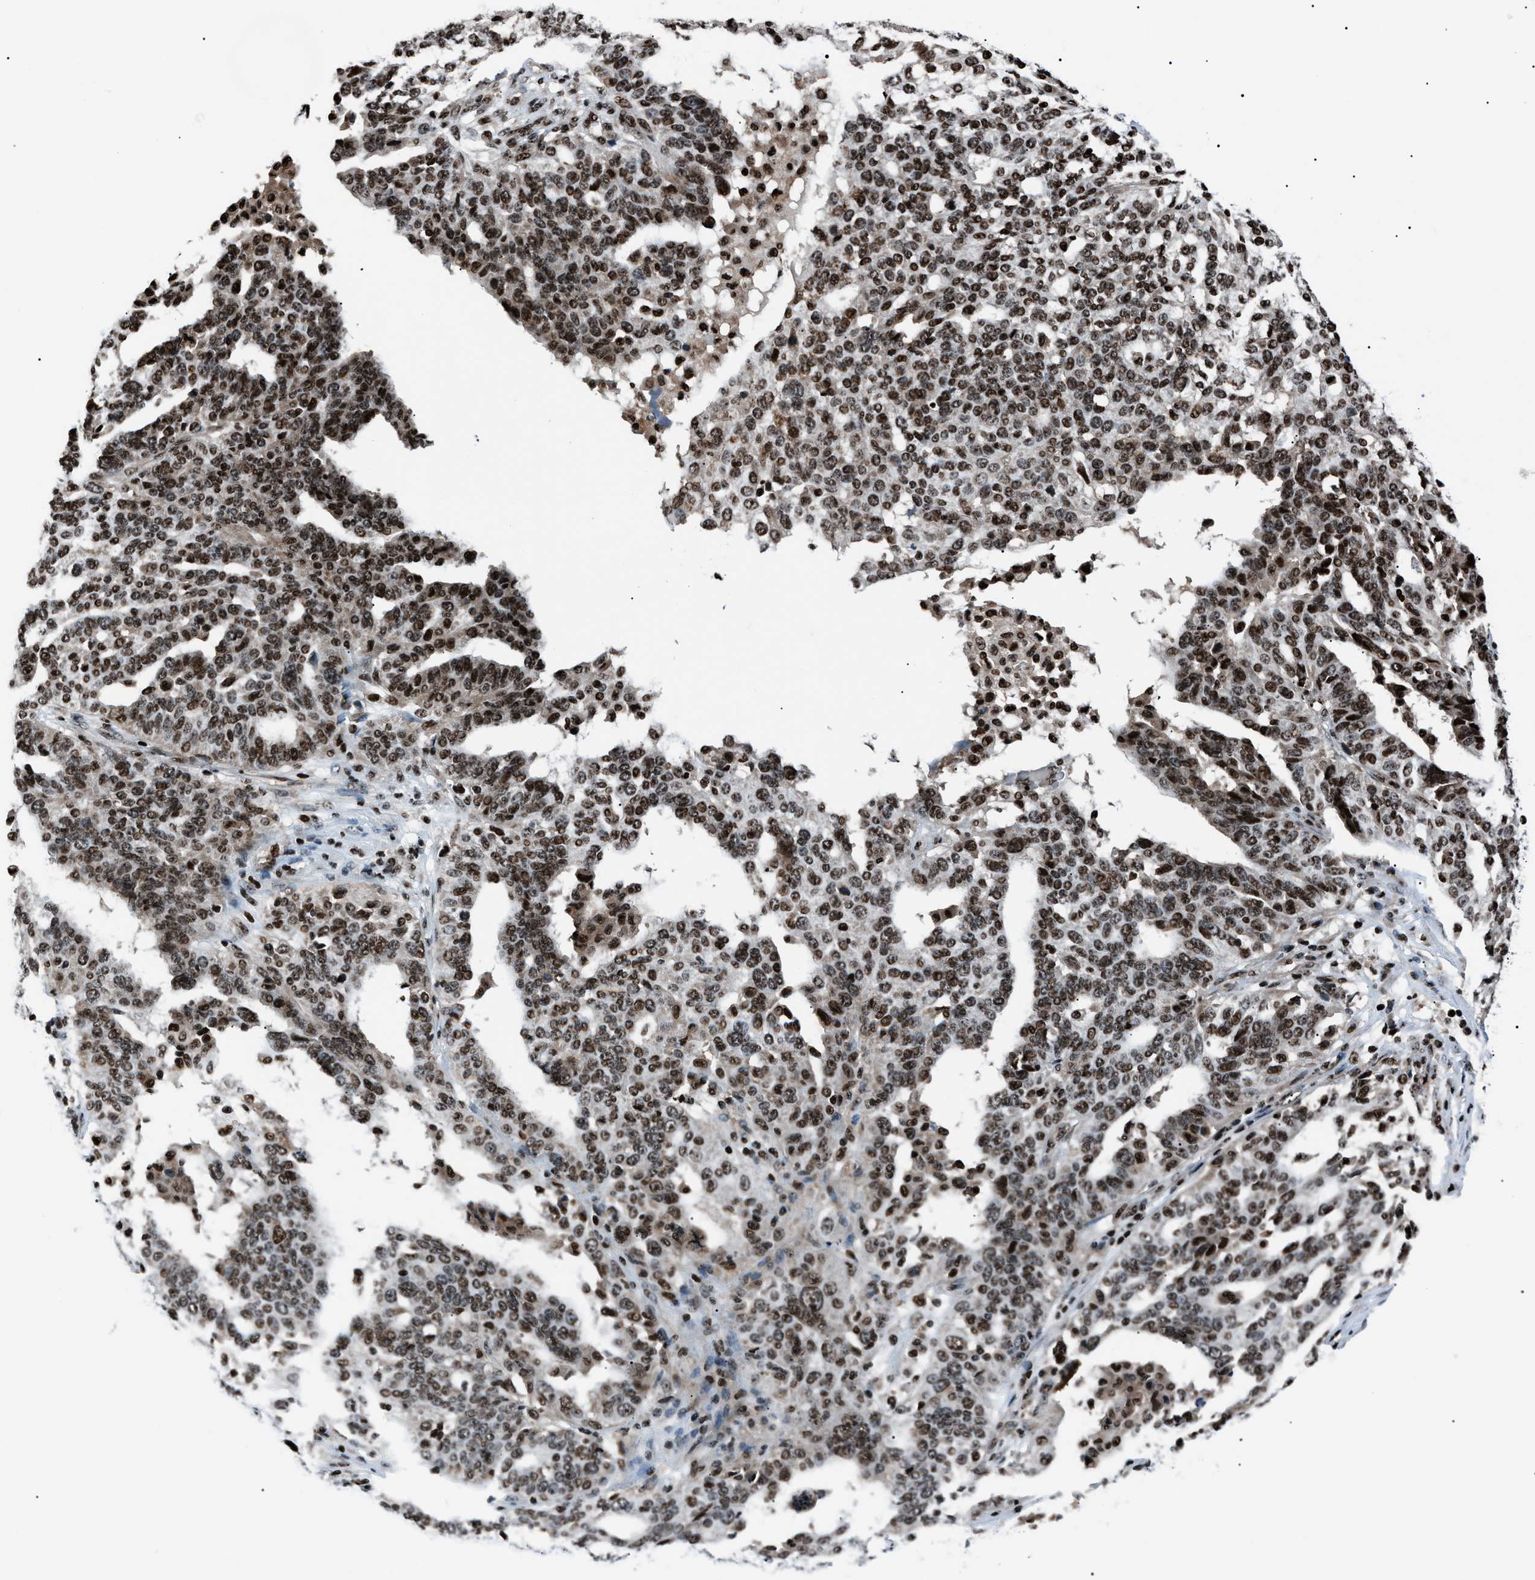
{"staining": {"intensity": "moderate", "quantity": ">75%", "location": "nuclear"}, "tissue": "ovarian cancer", "cell_type": "Tumor cells", "image_type": "cancer", "snomed": [{"axis": "morphology", "description": "Cystadenocarcinoma, serous, NOS"}, {"axis": "topography", "description": "Ovary"}], "caption": "Tumor cells show medium levels of moderate nuclear expression in about >75% of cells in ovarian cancer (serous cystadenocarcinoma). (DAB = brown stain, brightfield microscopy at high magnification).", "gene": "PRKX", "patient": {"sex": "female", "age": 59}}